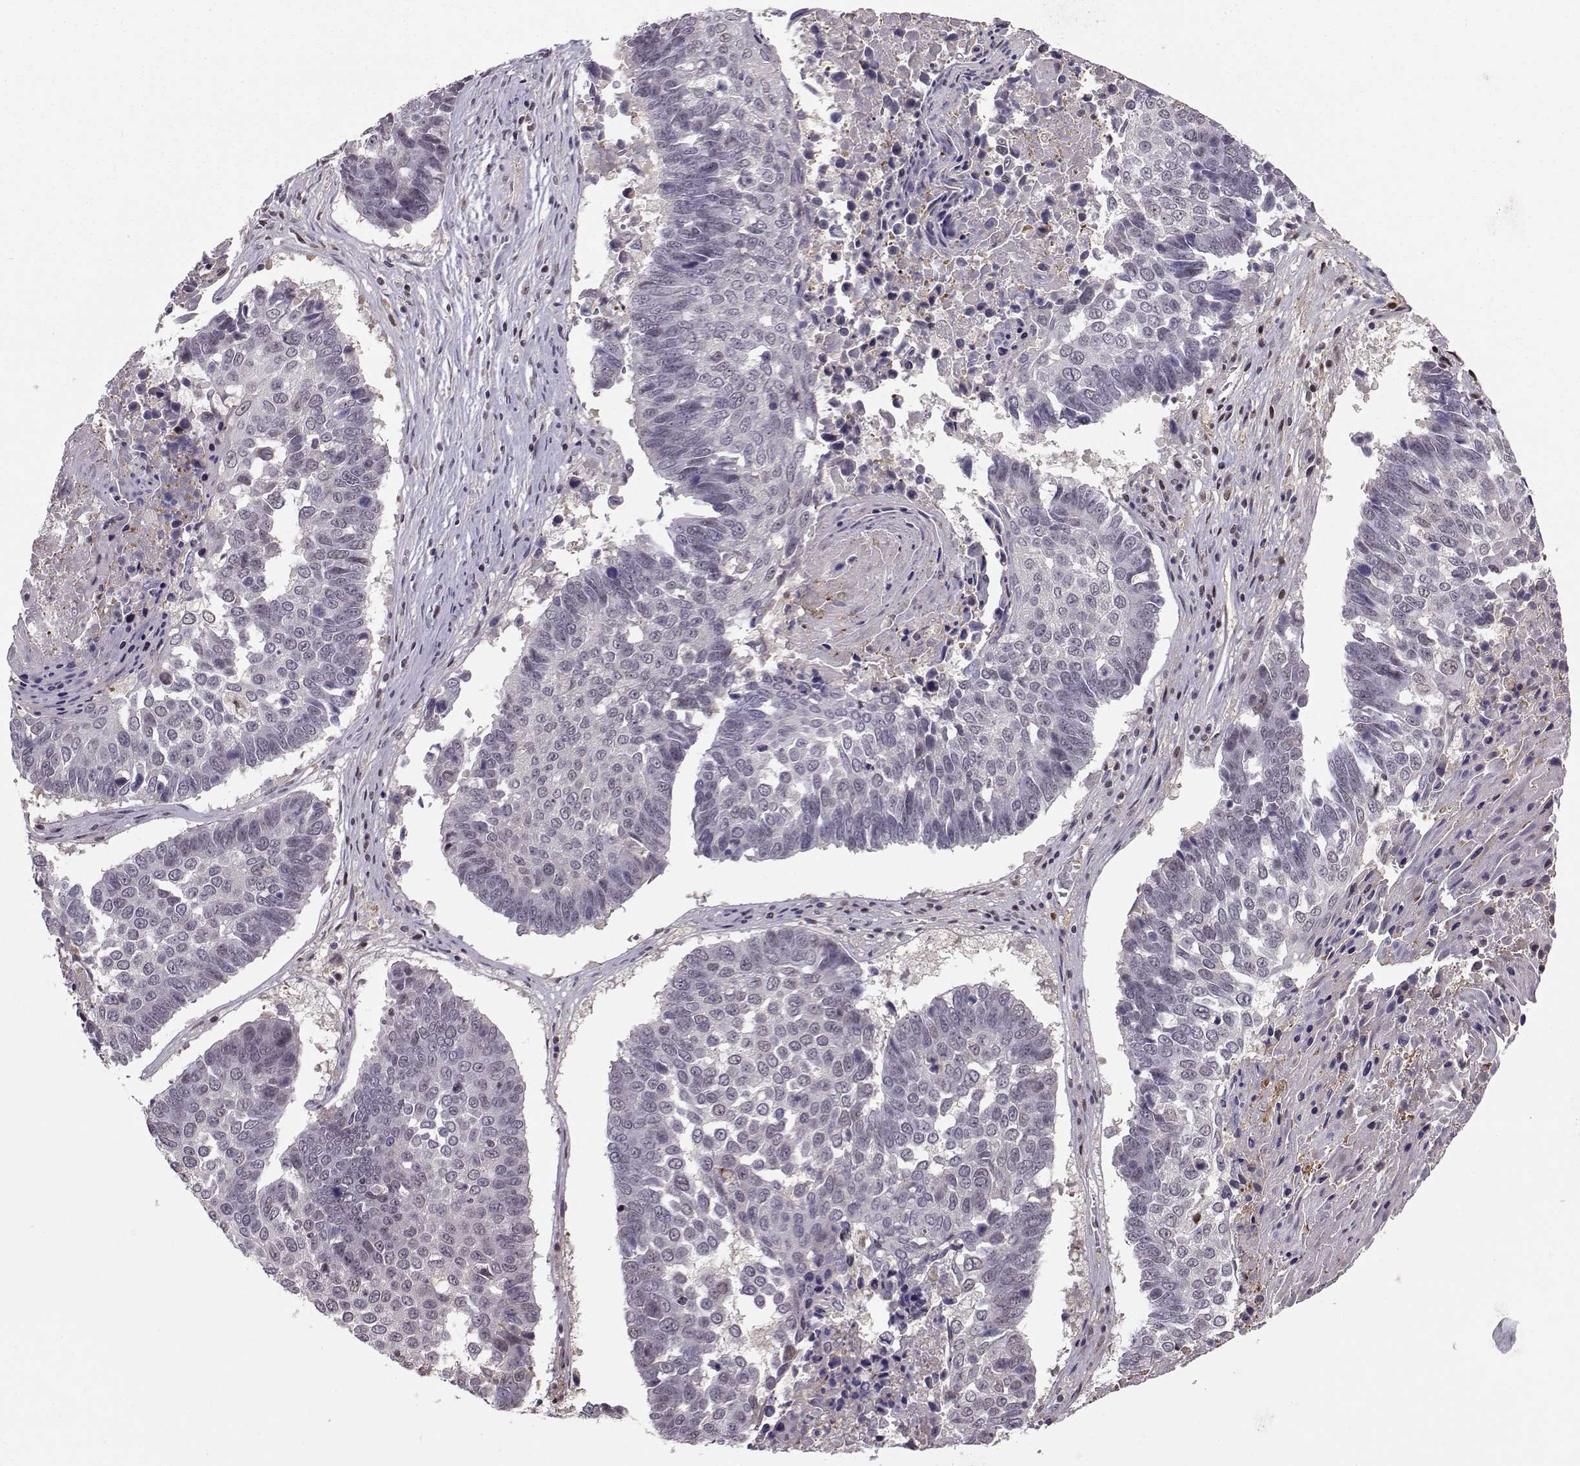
{"staining": {"intensity": "negative", "quantity": "none", "location": "none"}, "tissue": "lung cancer", "cell_type": "Tumor cells", "image_type": "cancer", "snomed": [{"axis": "morphology", "description": "Squamous cell carcinoma, NOS"}, {"axis": "topography", "description": "Lung"}], "caption": "The micrograph reveals no significant positivity in tumor cells of squamous cell carcinoma (lung).", "gene": "PKP2", "patient": {"sex": "male", "age": 73}}